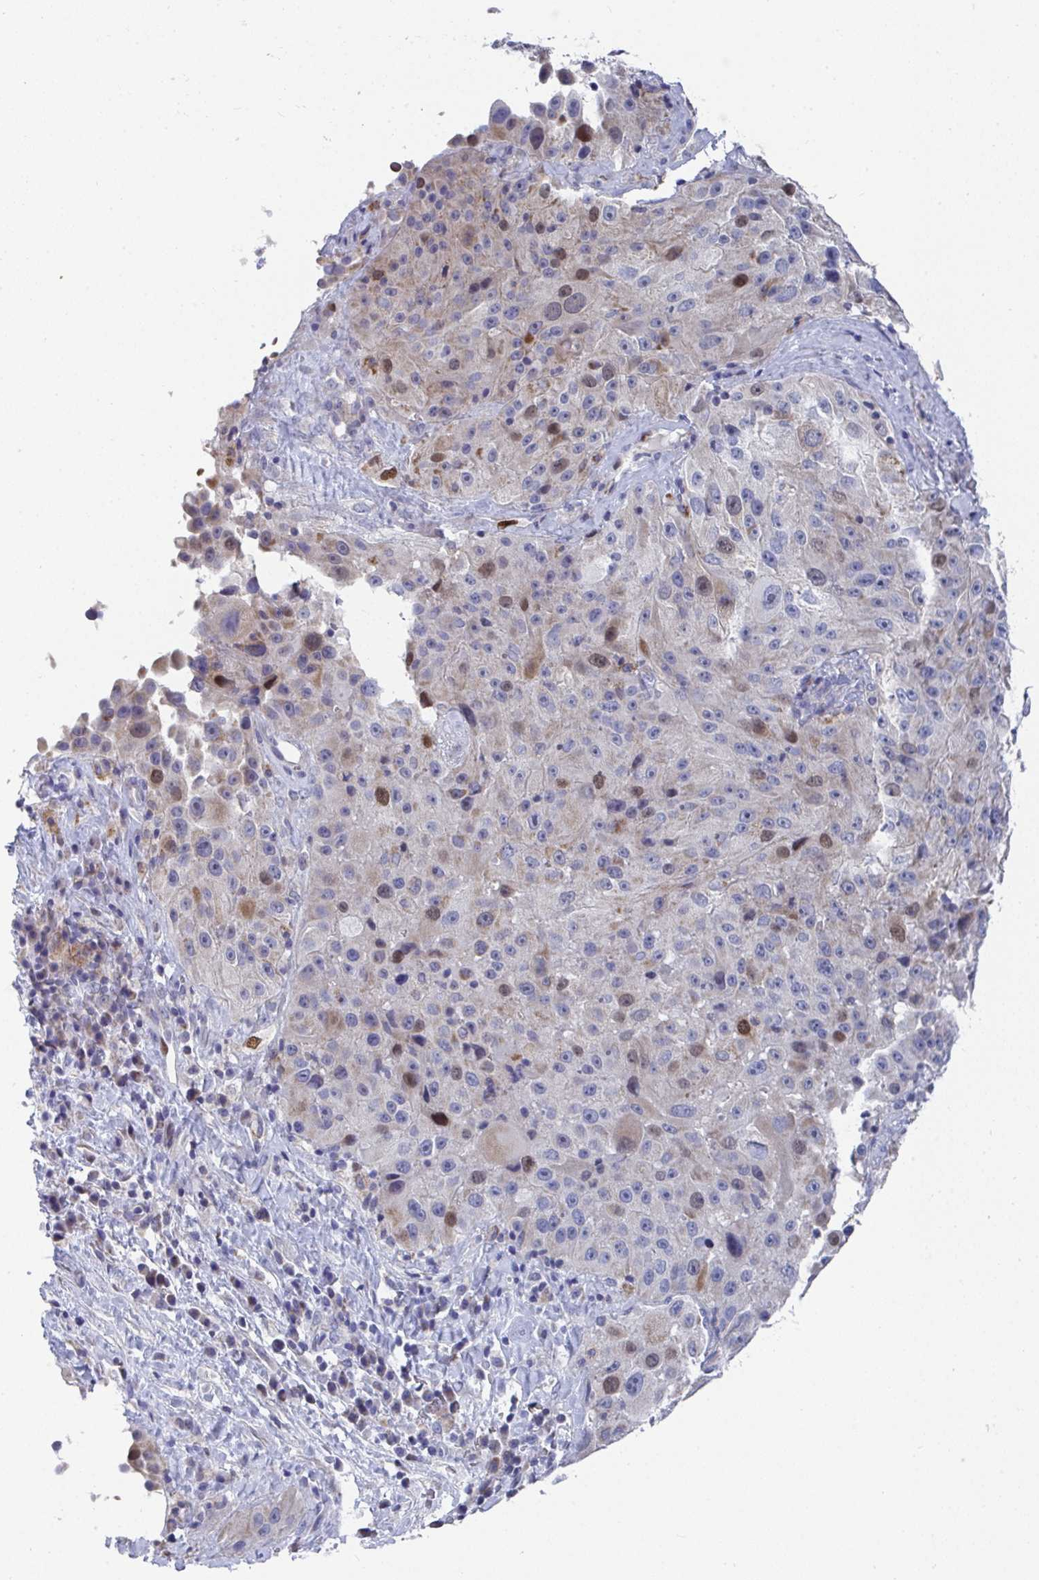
{"staining": {"intensity": "moderate", "quantity": "<25%", "location": "nuclear"}, "tissue": "melanoma", "cell_type": "Tumor cells", "image_type": "cancer", "snomed": [{"axis": "morphology", "description": "Malignant melanoma, Metastatic site"}, {"axis": "topography", "description": "Lymph node"}], "caption": "Immunohistochemistry histopathology image of neoplastic tissue: human malignant melanoma (metastatic site) stained using IHC exhibits low levels of moderate protein expression localized specifically in the nuclear of tumor cells, appearing as a nuclear brown color.", "gene": "ATP5F1C", "patient": {"sex": "male", "age": 62}}